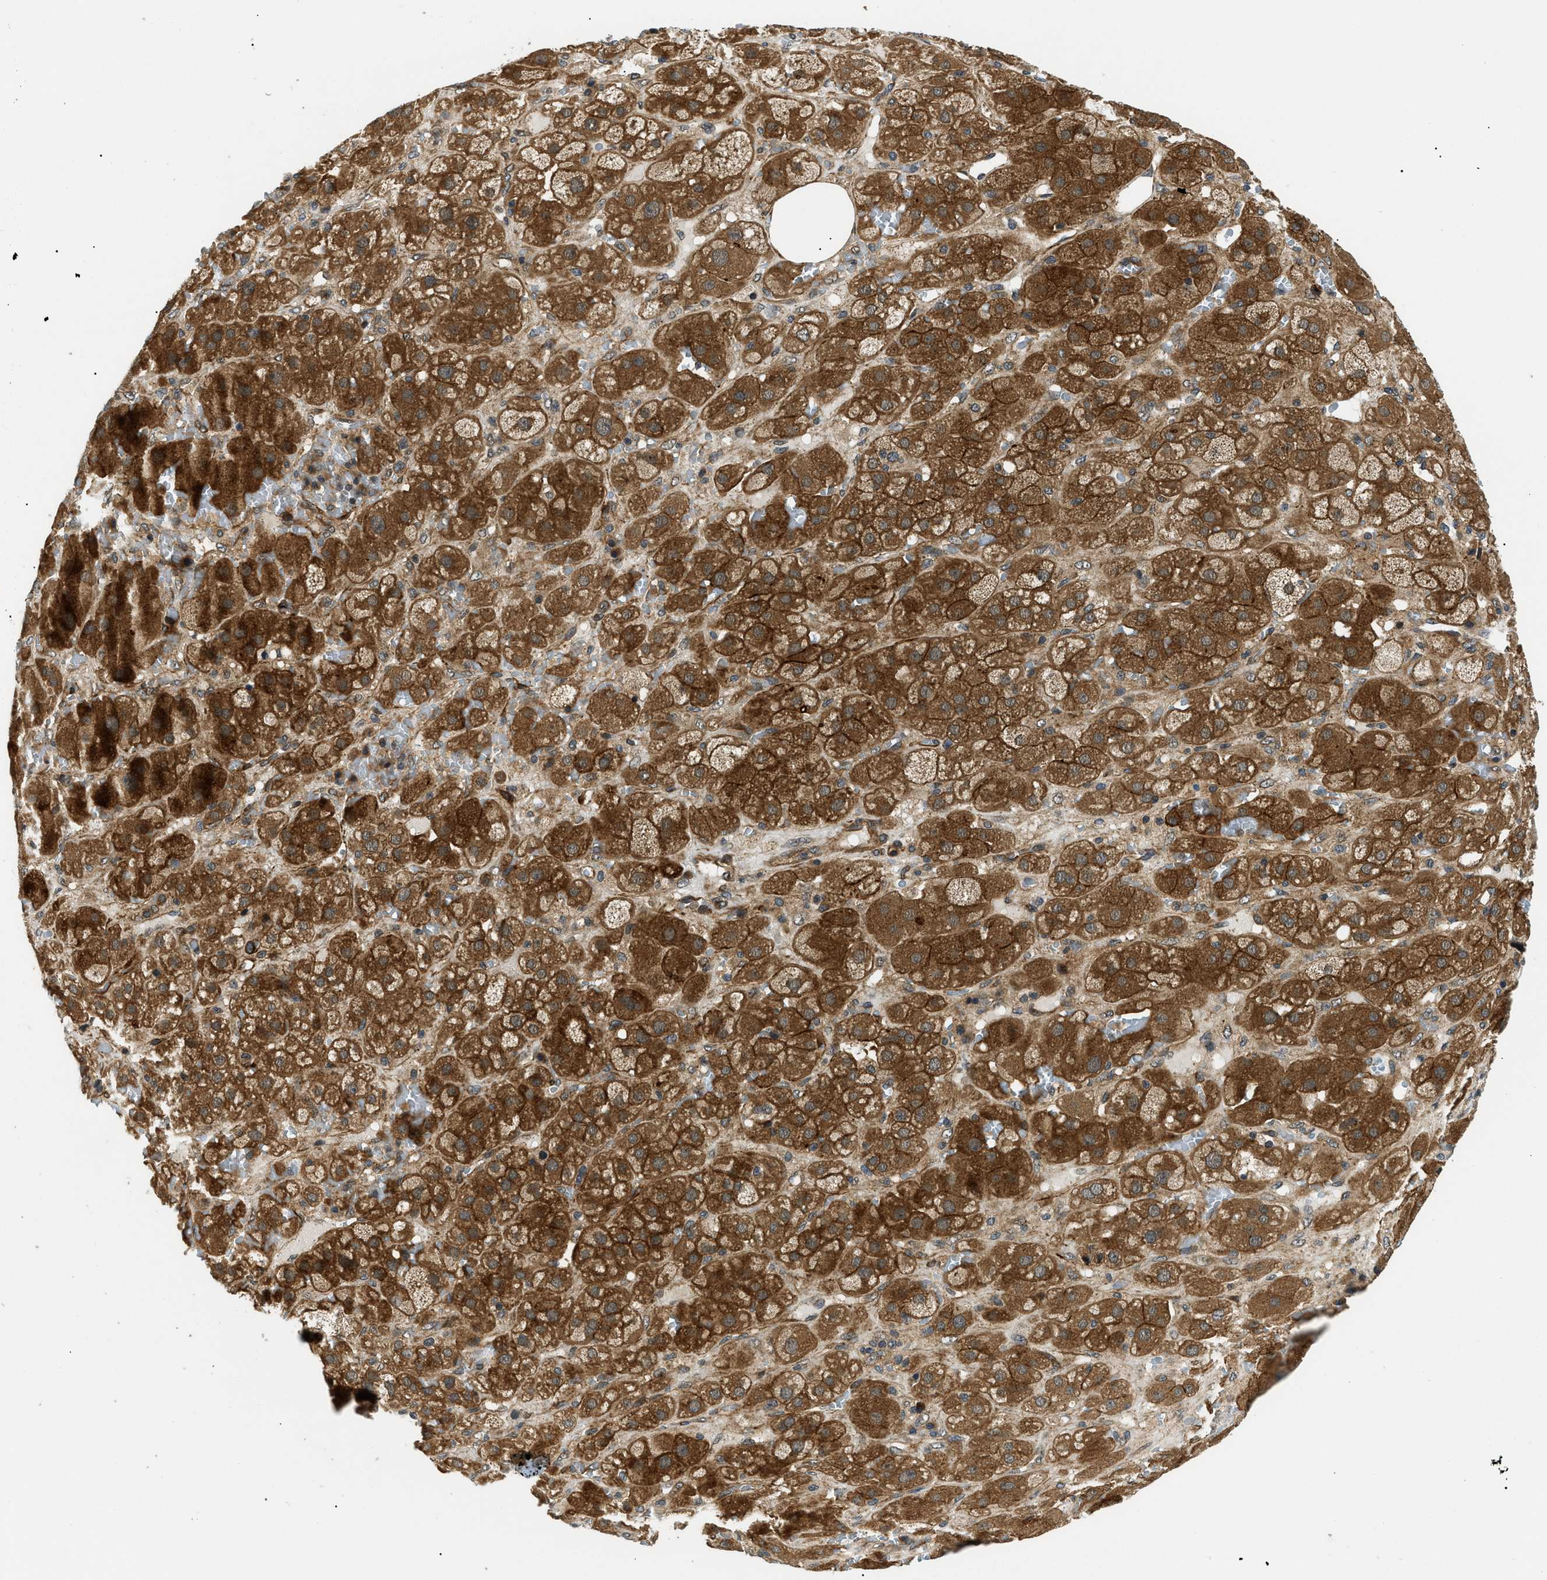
{"staining": {"intensity": "strong", "quantity": ">75%", "location": "cytoplasmic/membranous"}, "tissue": "adrenal gland", "cell_type": "Glandular cells", "image_type": "normal", "snomed": [{"axis": "morphology", "description": "Normal tissue, NOS"}, {"axis": "topography", "description": "Adrenal gland"}], "caption": "IHC staining of unremarkable adrenal gland, which exhibits high levels of strong cytoplasmic/membranous staining in about >75% of glandular cells indicating strong cytoplasmic/membranous protein staining. The staining was performed using DAB (3,3'-diaminobenzidine) (brown) for protein detection and nuclei were counterstained in hematoxylin (blue).", "gene": "ATP6AP1", "patient": {"sex": "female", "age": 47}}